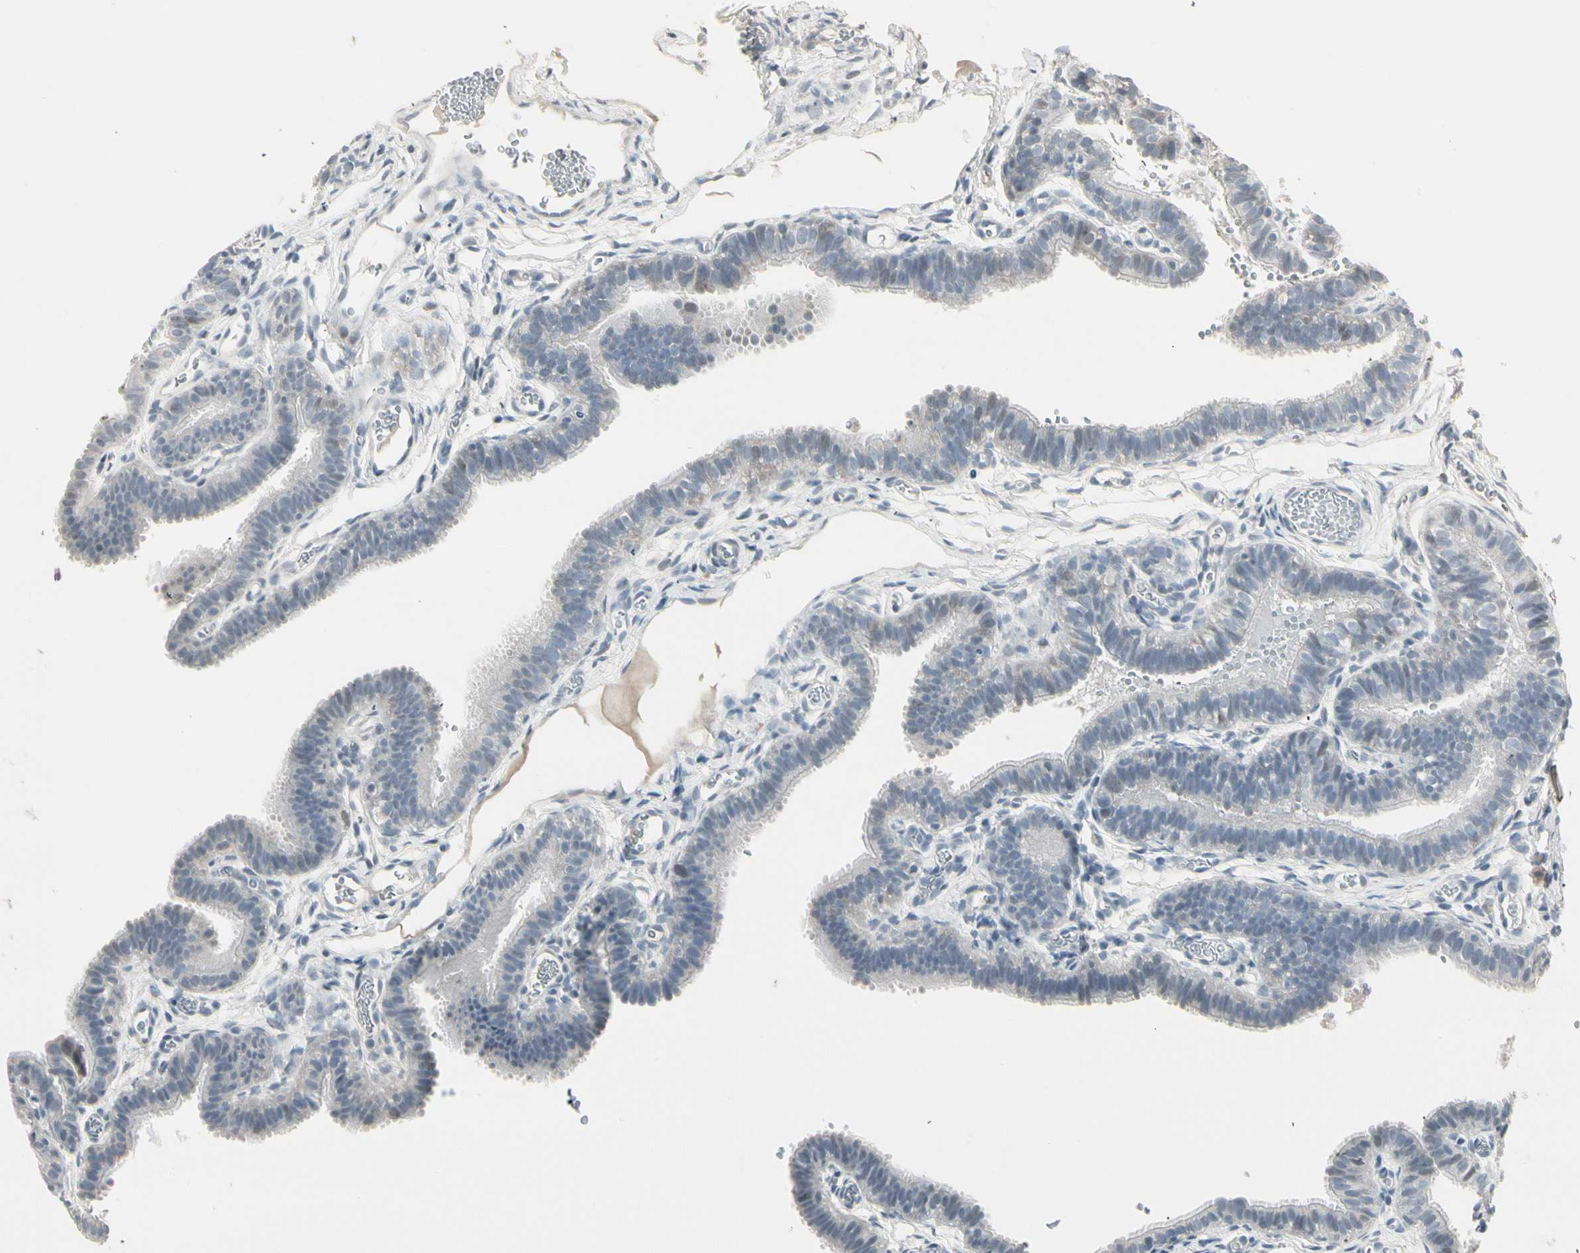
{"staining": {"intensity": "negative", "quantity": "none", "location": "none"}, "tissue": "fallopian tube", "cell_type": "Glandular cells", "image_type": "normal", "snomed": [{"axis": "morphology", "description": "Normal tissue, NOS"}, {"axis": "topography", "description": "Fallopian tube"}, {"axis": "topography", "description": "Placenta"}], "caption": "The immunohistochemistry histopathology image has no significant staining in glandular cells of fallopian tube. (DAB immunohistochemistry visualized using brightfield microscopy, high magnification).", "gene": "DMPK", "patient": {"sex": "female", "age": 34}}